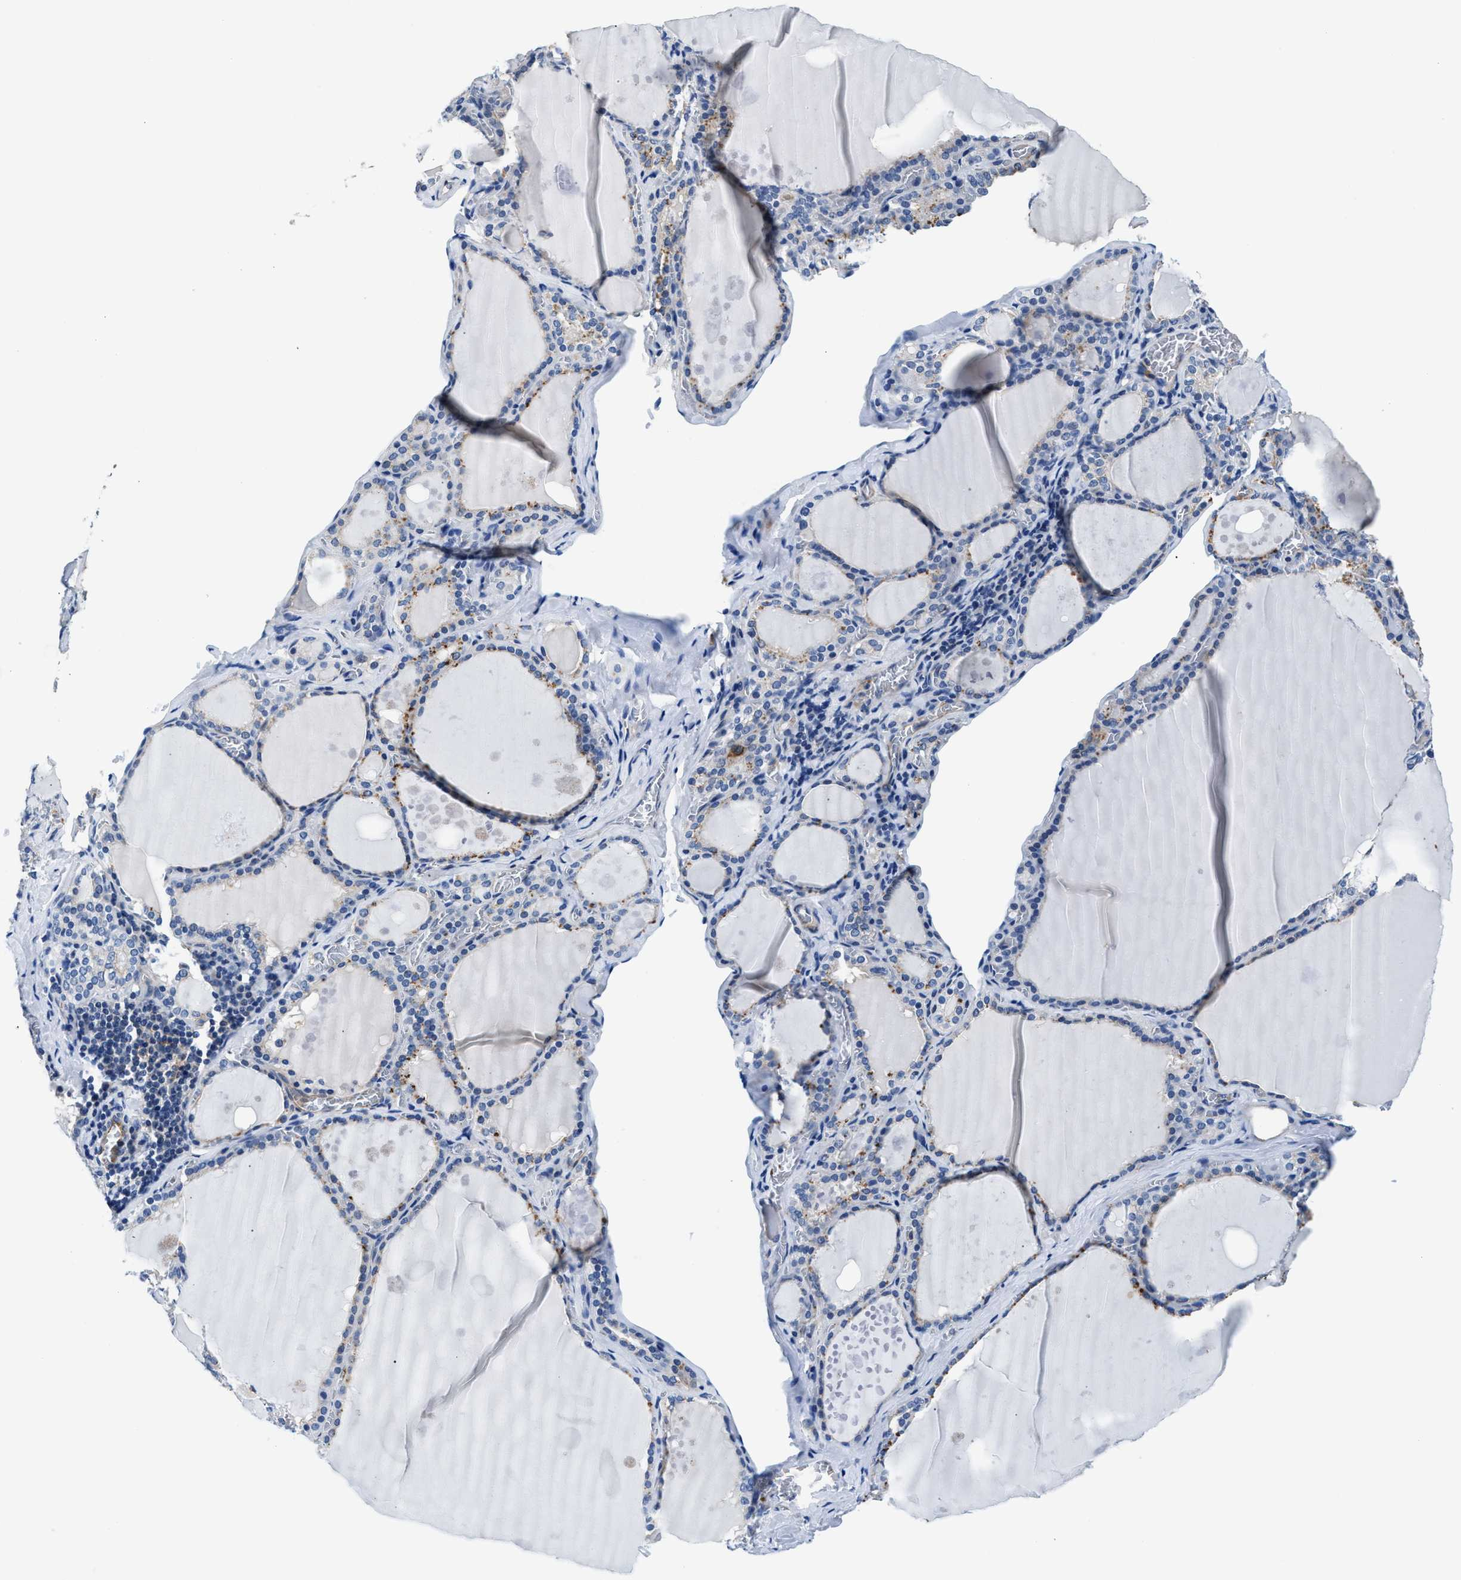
{"staining": {"intensity": "moderate", "quantity": "25%-75%", "location": "cytoplasmic/membranous"}, "tissue": "thyroid gland", "cell_type": "Glandular cells", "image_type": "normal", "snomed": [{"axis": "morphology", "description": "Normal tissue, NOS"}, {"axis": "topography", "description": "Thyroid gland"}], "caption": "Immunohistochemical staining of benign thyroid gland demonstrates 25%-75% levels of moderate cytoplasmic/membranous protein staining in approximately 25%-75% of glandular cells.", "gene": "PARG", "patient": {"sex": "male", "age": 56}}